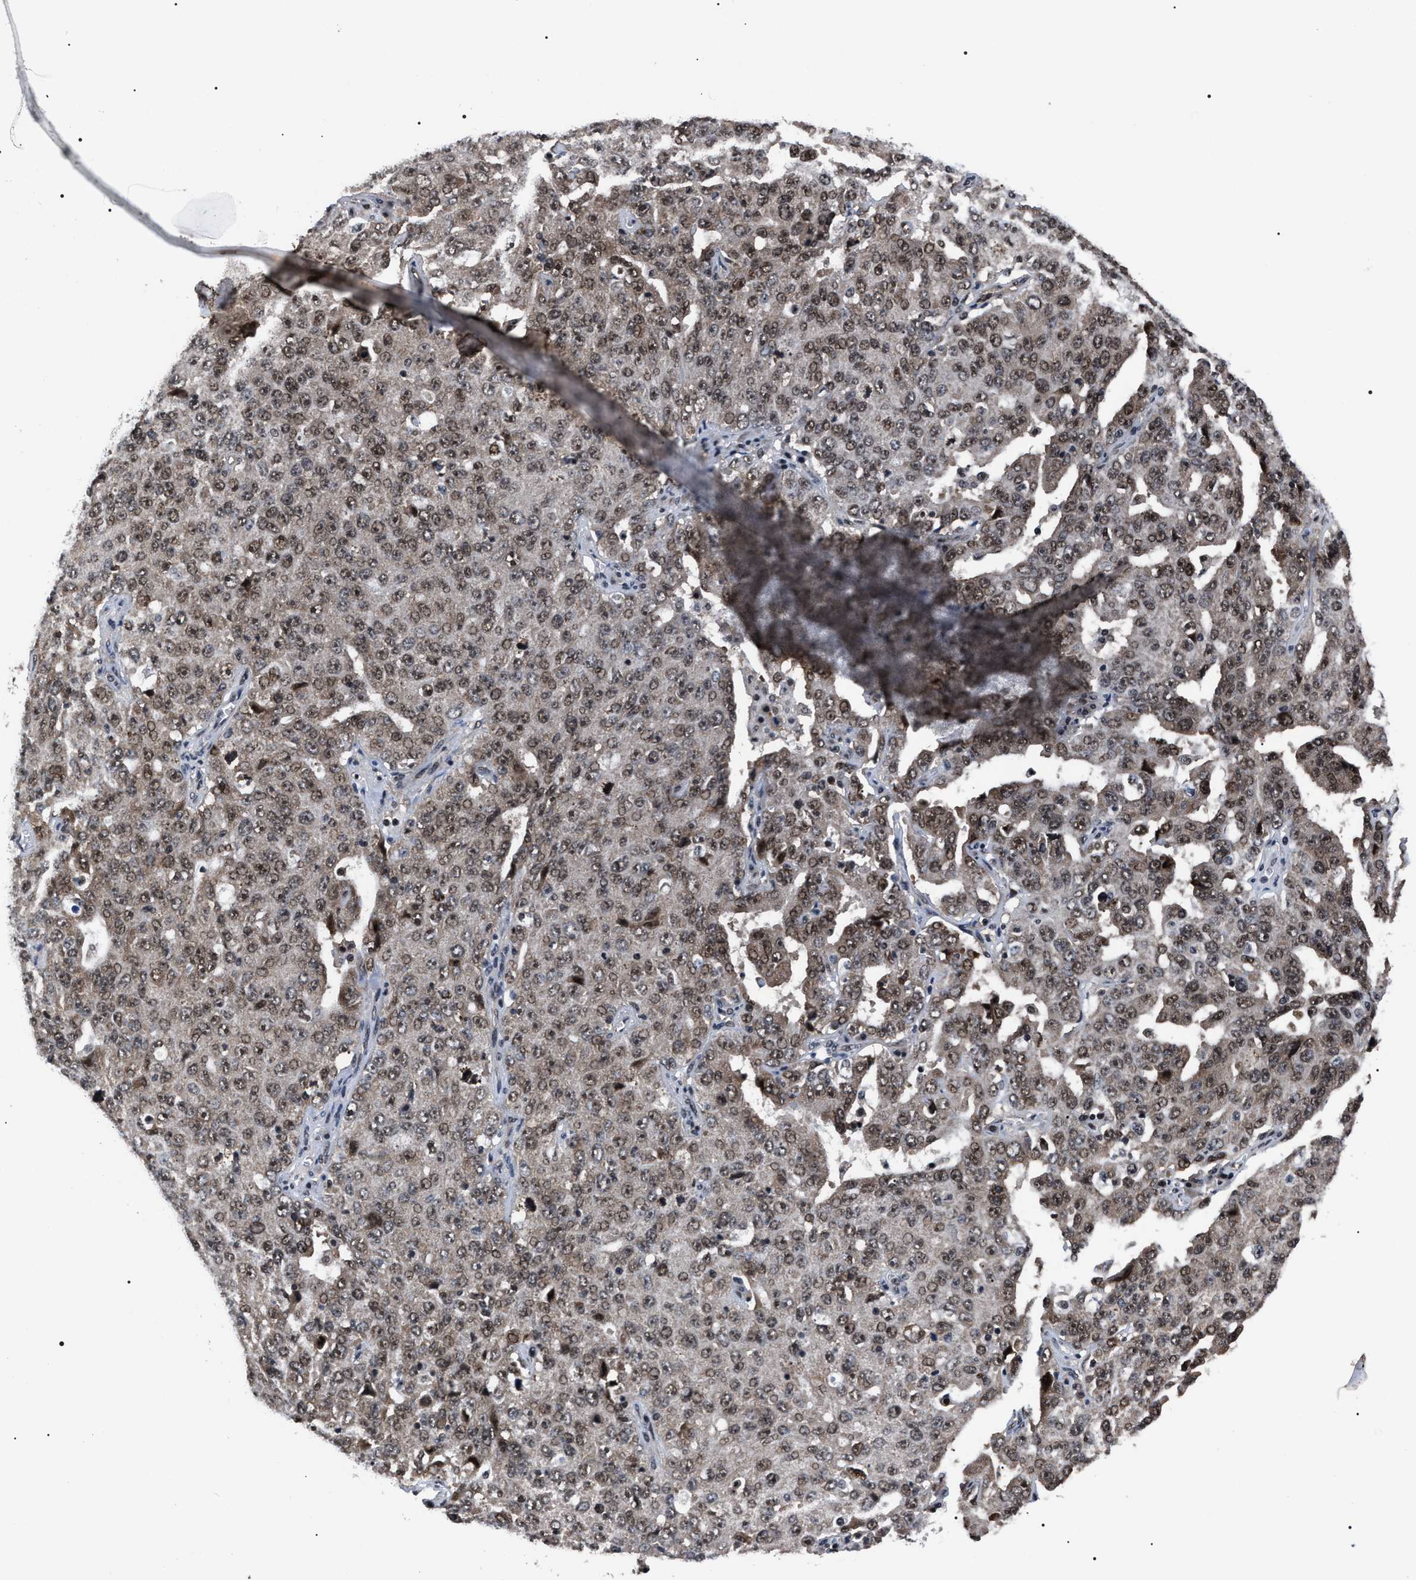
{"staining": {"intensity": "moderate", "quantity": ">75%", "location": "cytoplasmic/membranous,nuclear"}, "tissue": "ovarian cancer", "cell_type": "Tumor cells", "image_type": "cancer", "snomed": [{"axis": "morphology", "description": "Carcinoma, endometroid"}, {"axis": "topography", "description": "Ovary"}], "caption": "Tumor cells show medium levels of moderate cytoplasmic/membranous and nuclear expression in approximately >75% of cells in human ovarian endometroid carcinoma. (IHC, brightfield microscopy, high magnification).", "gene": "CSNK2A1", "patient": {"sex": "female", "age": 62}}